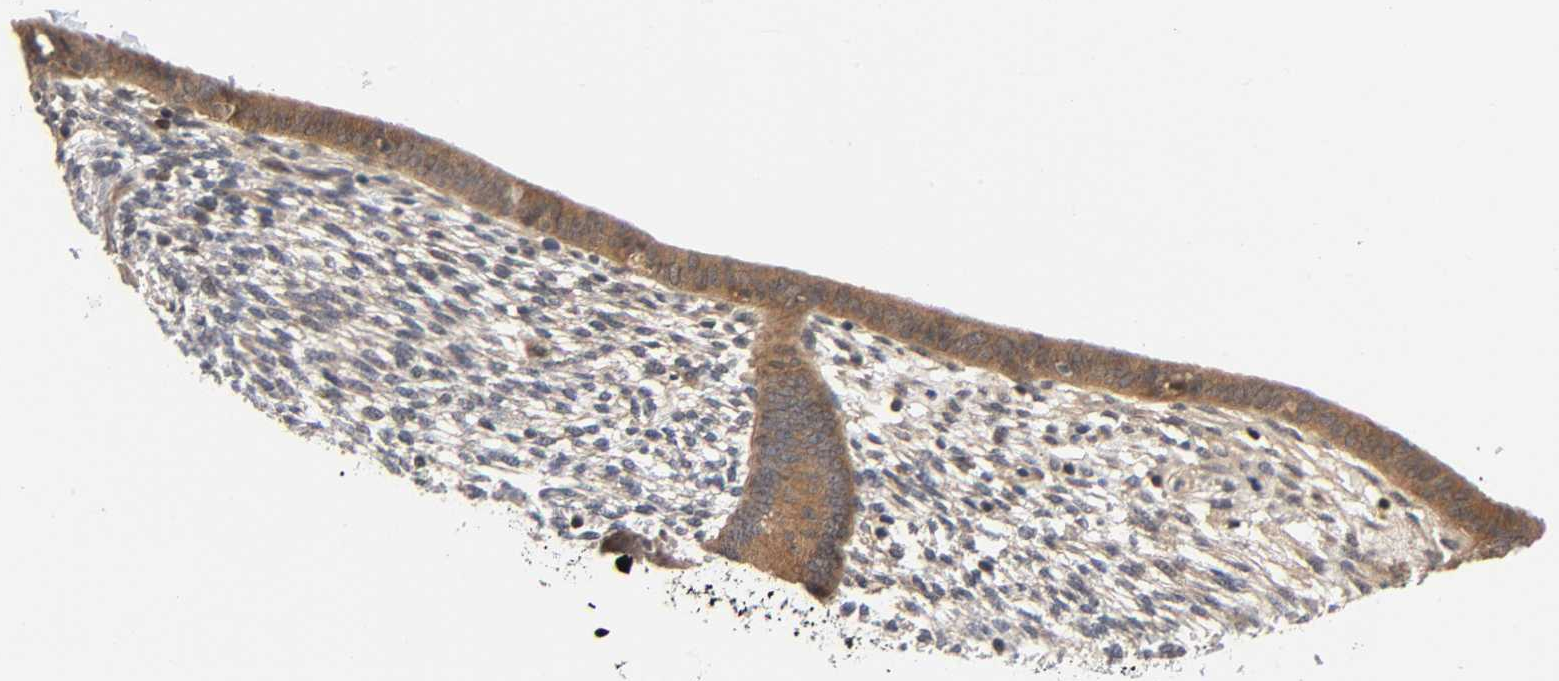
{"staining": {"intensity": "weak", "quantity": "25%-75%", "location": "cytoplasmic/membranous"}, "tissue": "endometrium", "cell_type": "Cells in endometrial stroma", "image_type": "normal", "snomed": [{"axis": "morphology", "description": "Normal tissue, NOS"}, {"axis": "topography", "description": "Endometrium"}], "caption": "Endometrium stained with a brown dye demonstrates weak cytoplasmic/membranous positive staining in approximately 25%-75% of cells in endometrial stroma.", "gene": "PRKAB1", "patient": {"sex": "female", "age": 57}}